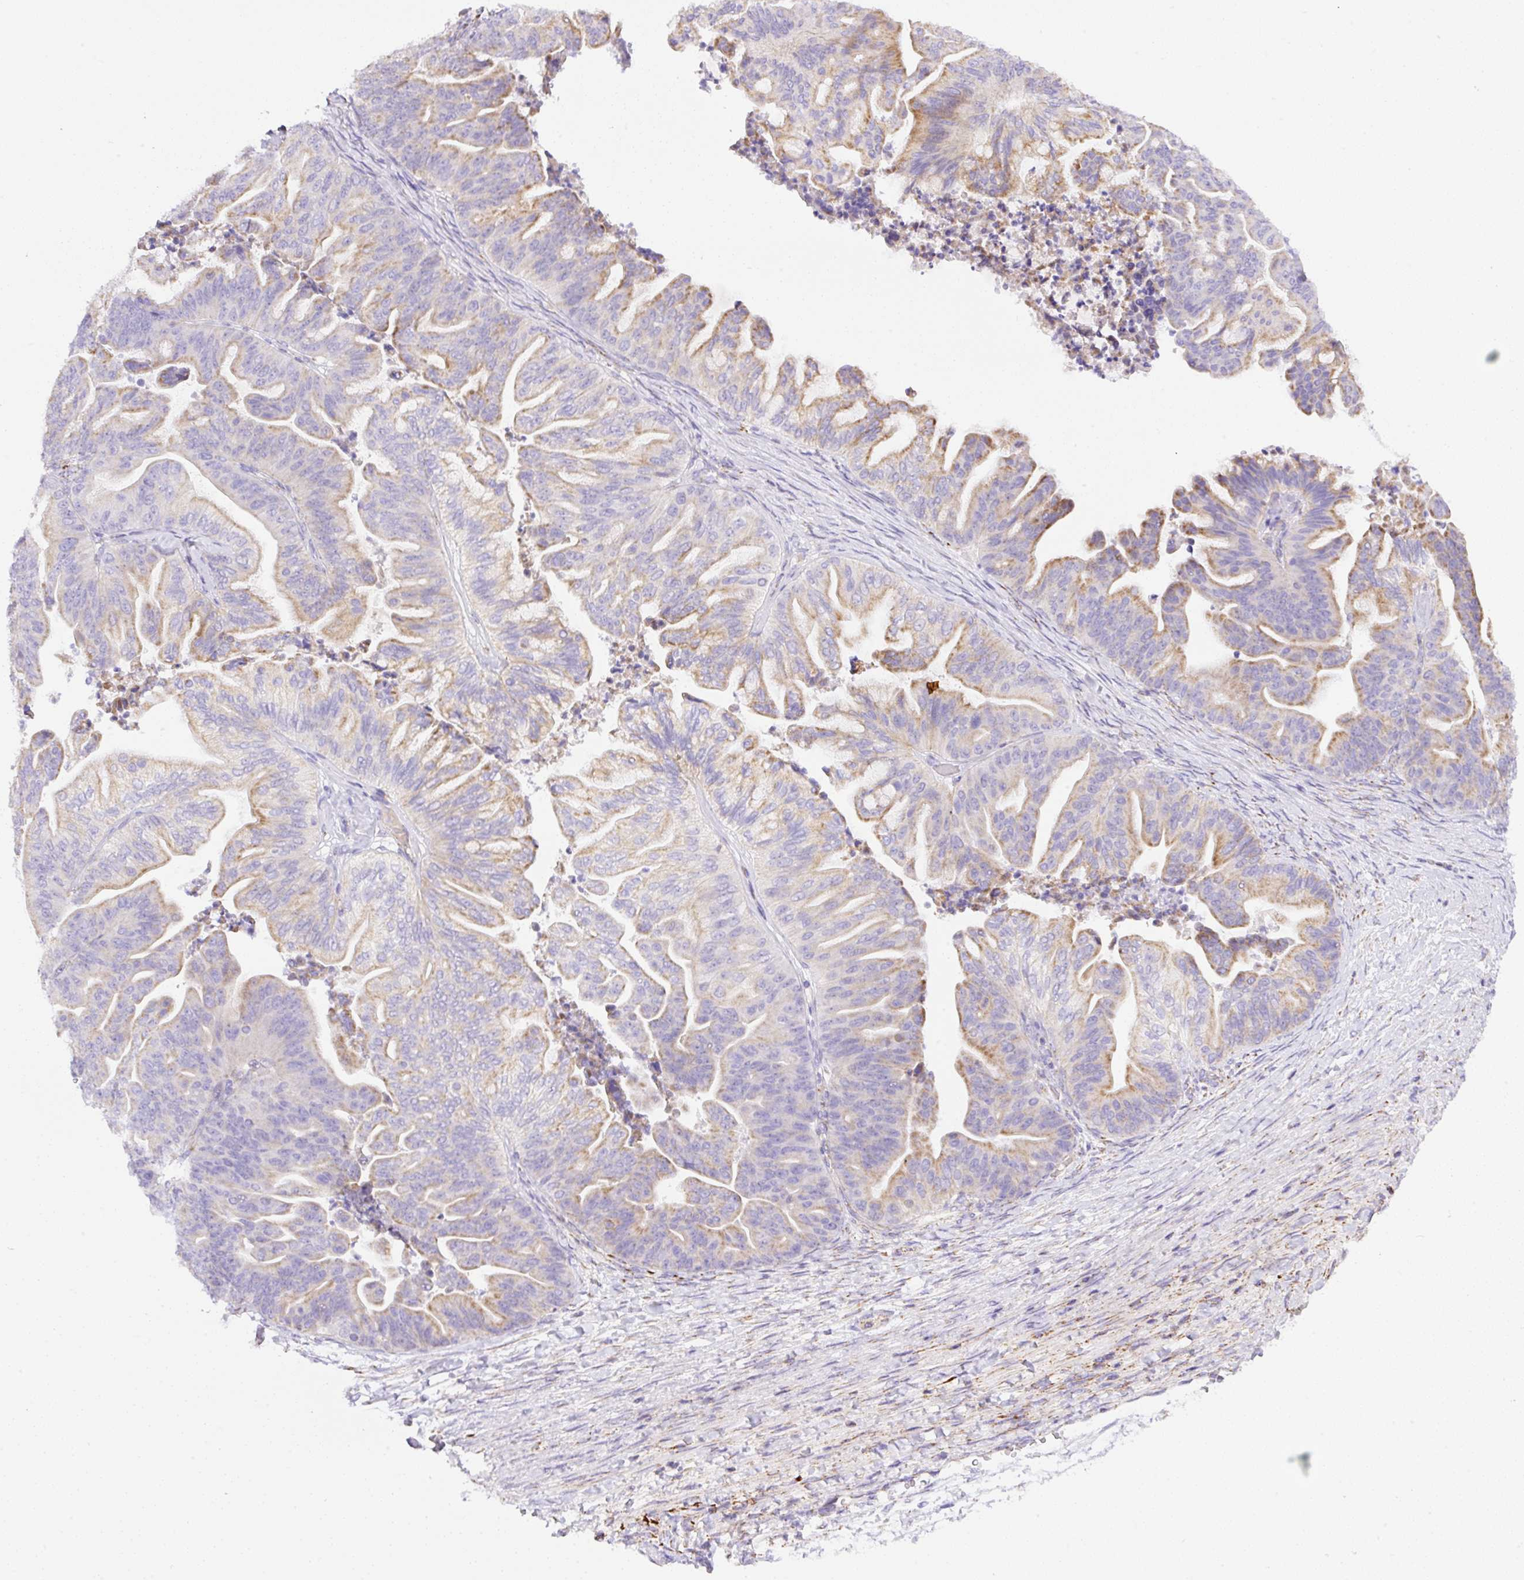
{"staining": {"intensity": "weak", "quantity": "25%-75%", "location": "cytoplasmic/membranous"}, "tissue": "ovarian cancer", "cell_type": "Tumor cells", "image_type": "cancer", "snomed": [{"axis": "morphology", "description": "Cystadenocarcinoma, mucinous, NOS"}, {"axis": "topography", "description": "Ovary"}], "caption": "The immunohistochemical stain shows weak cytoplasmic/membranous staining in tumor cells of ovarian mucinous cystadenocarcinoma tissue. Nuclei are stained in blue.", "gene": "NF1", "patient": {"sex": "female", "age": 67}}